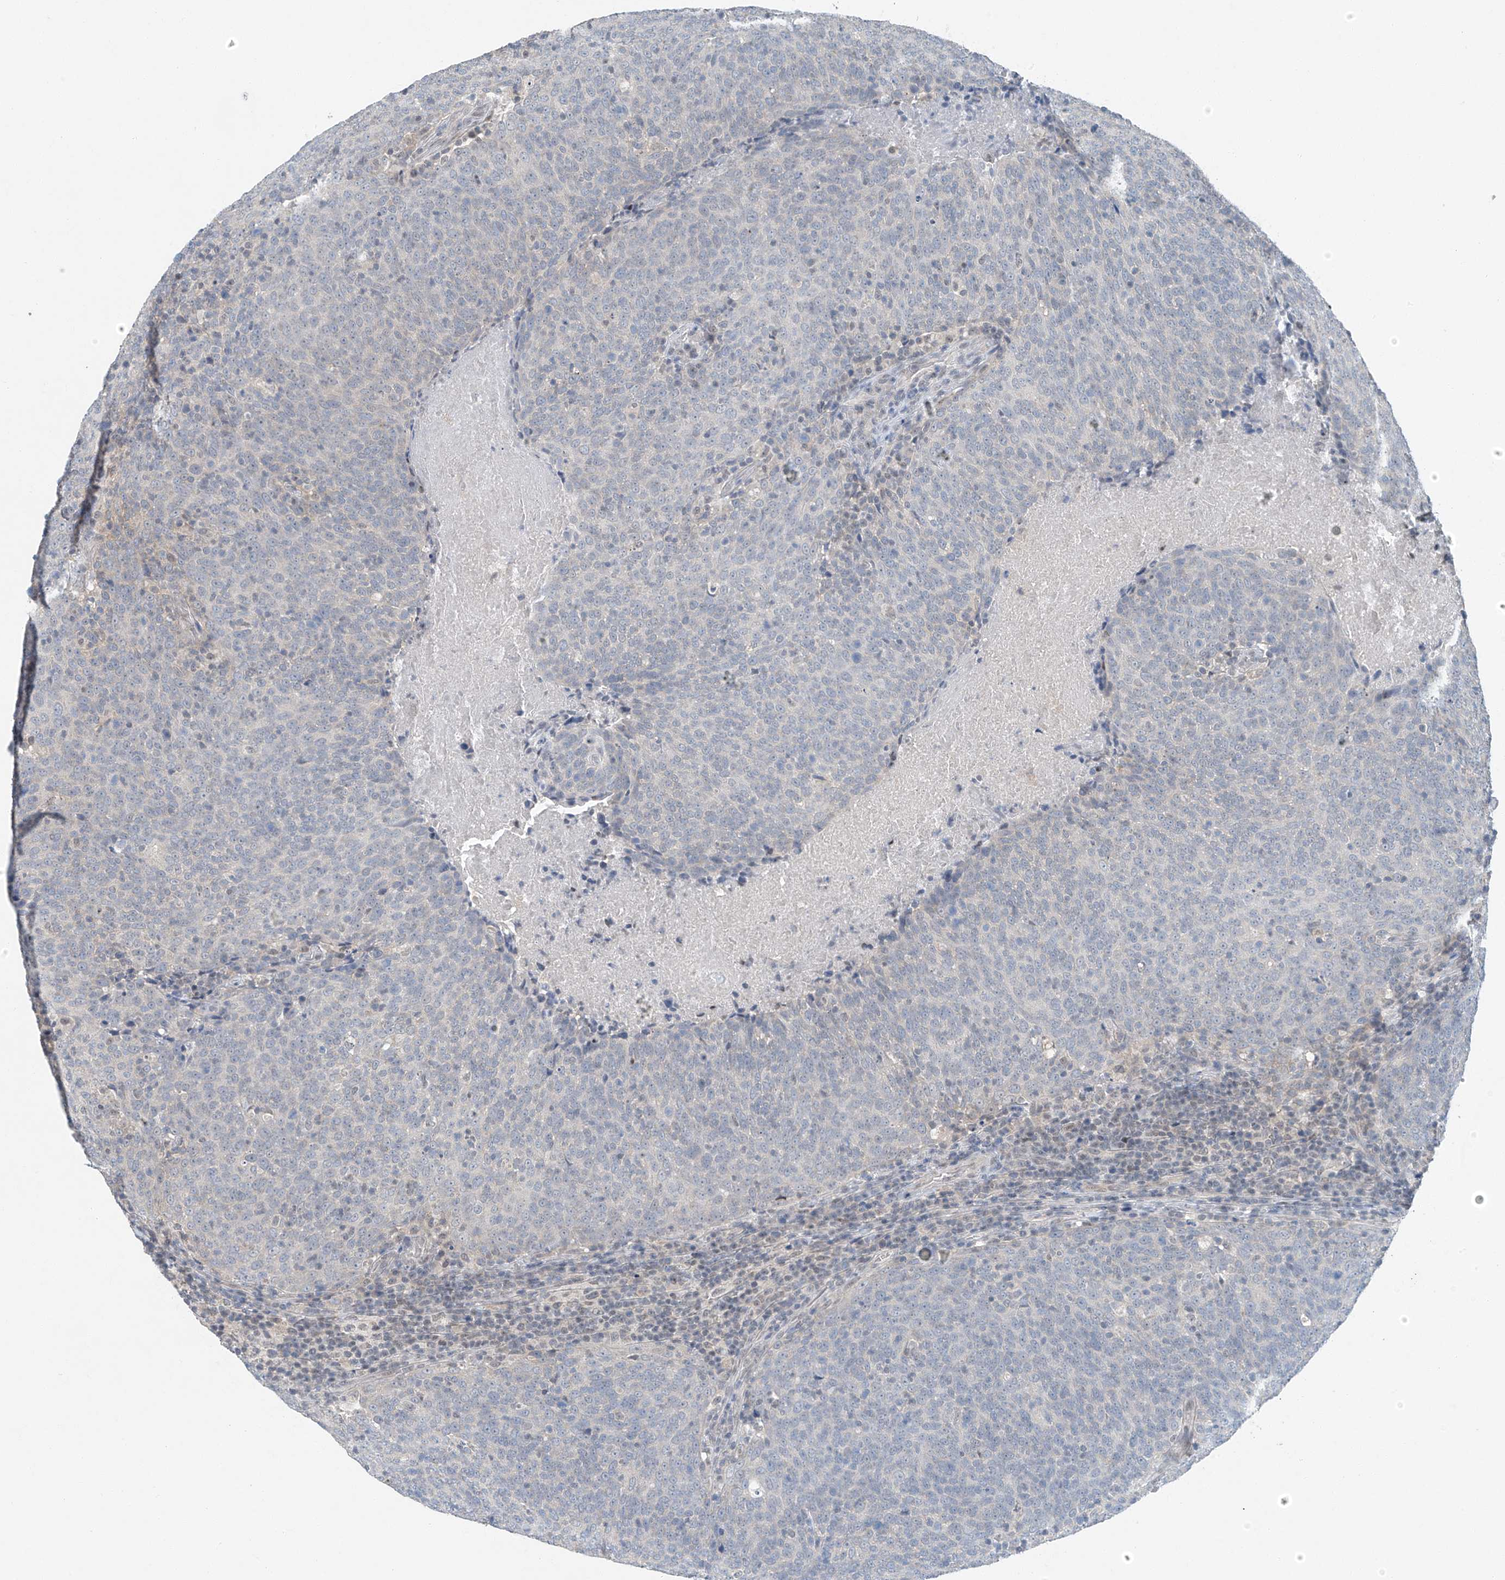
{"staining": {"intensity": "negative", "quantity": "none", "location": "none"}, "tissue": "head and neck cancer", "cell_type": "Tumor cells", "image_type": "cancer", "snomed": [{"axis": "morphology", "description": "Squamous cell carcinoma, NOS"}, {"axis": "morphology", "description": "Squamous cell carcinoma, metastatic, NOS"}, {"axis": "topography", "description": "Lymph node"}, {"axis": "topography", "description": "Head-Neck"}], "caption": "DAB (3,3'-diaminobenzidine) immunohistochemical staining of metastatic squamous cell carcinoma (head and neck) exhibits no significant staining in tumor cells. The staining was performed using DAB to visualize the protein expression in brown, while the nuclei were stained in blue with hematoxylin (Magnification: 20x).", "gene": "TAF8", "patient": {"sex": "male", "age": 62}}